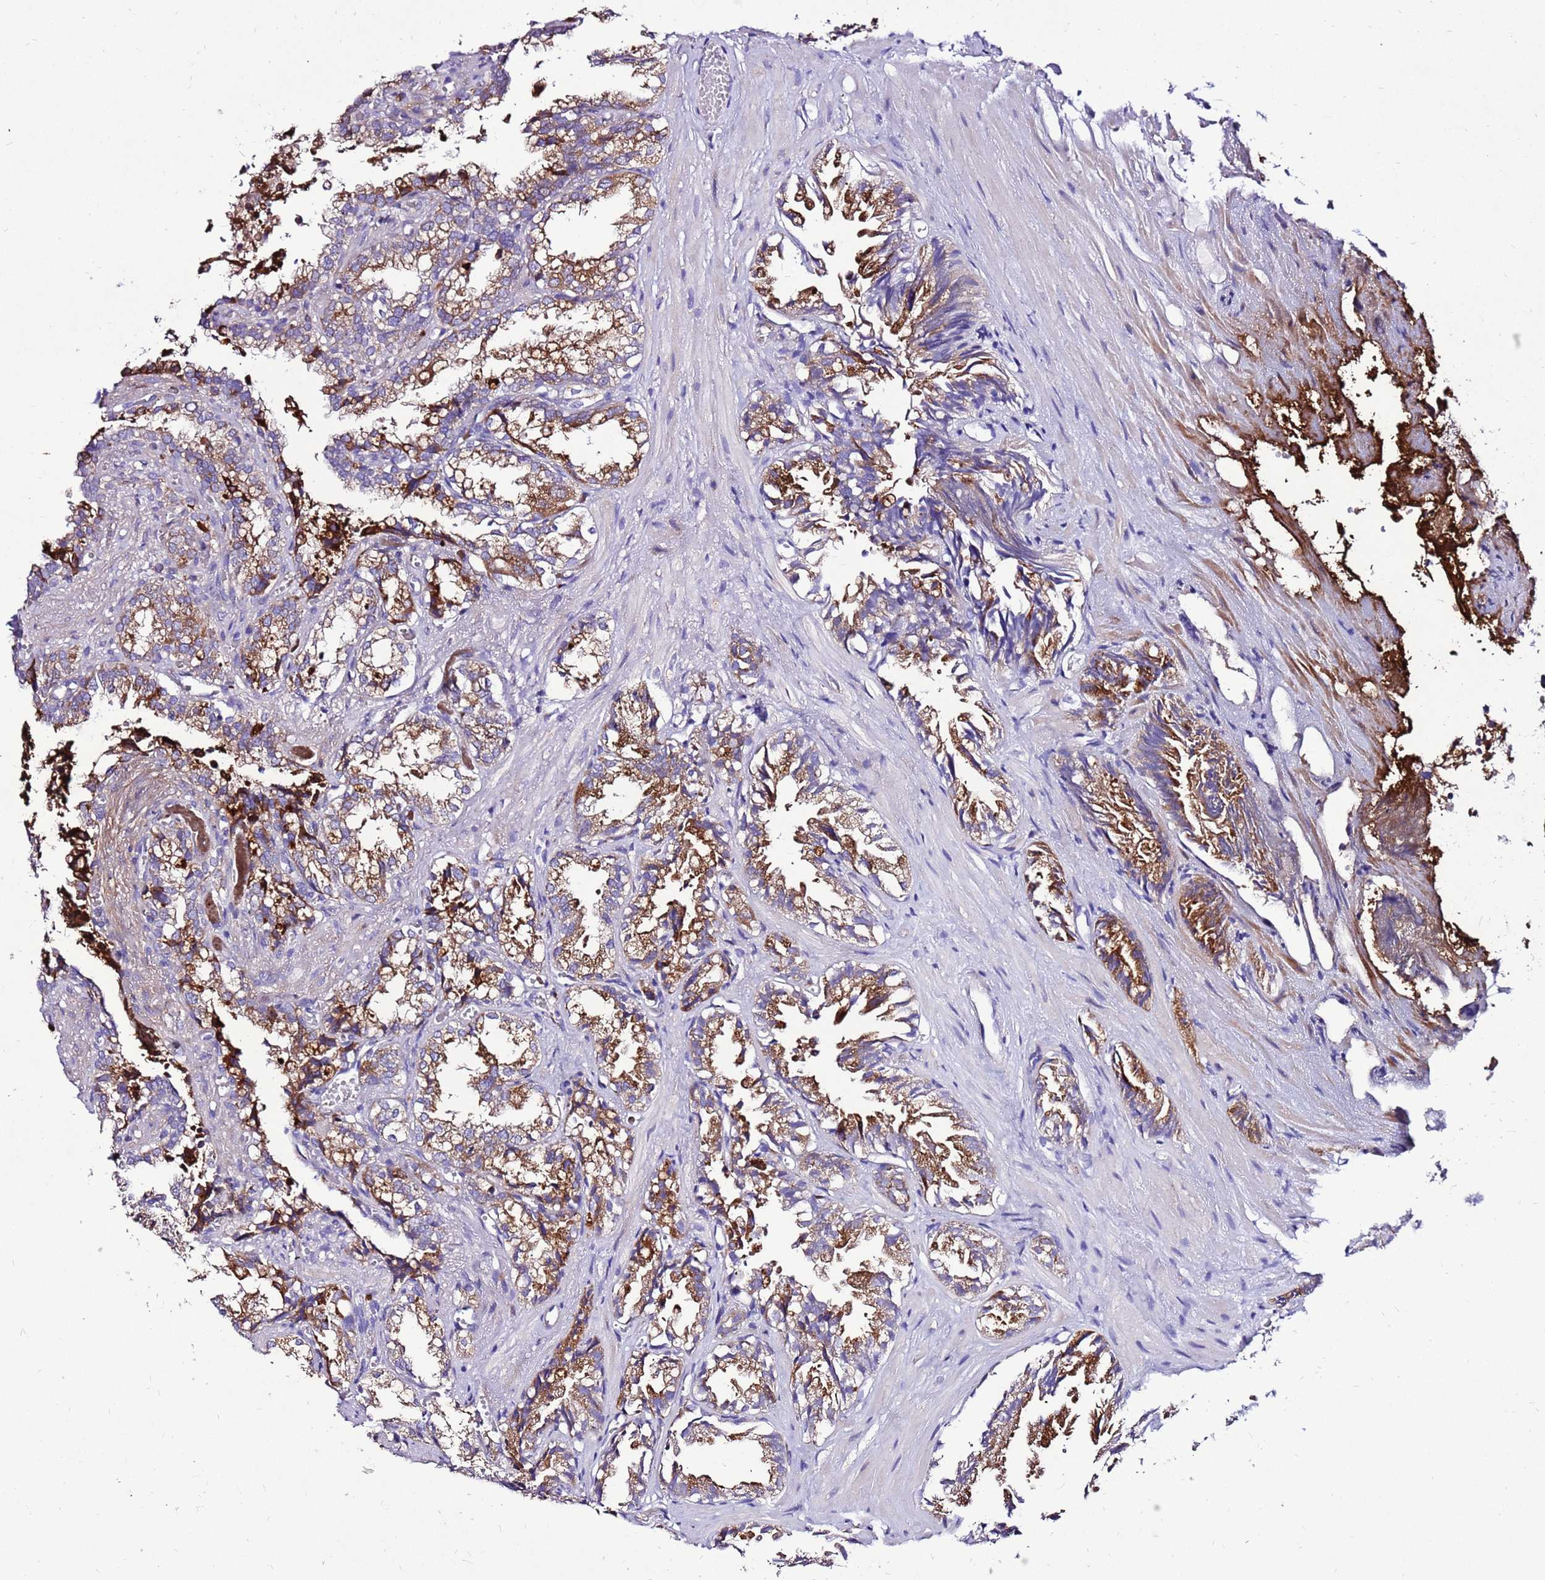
{"staining": {"intensity": "moderate", "quantity": ">75%", "location": "cytoplasmic/membranous"}, "tissue": "seminal vesicle", "cell_type": "Glandular cells", "image_type": "normal", "snomed": [{"axis": "morphology", "description": "Normal tissue, NOS"}, {"axis": "topography", "description": "Prostate"}, {"axis": "topography", "description": "Seminal veicle"}], "caption": "The micrograph reveals staining of unremarkable seminal vesicle, revealing moderate cytoplasmic/membranous protein expression (brown color) within glandular cells.", "gene": "TMEM106C", "patient": {"sex": "male", "age": 51}}